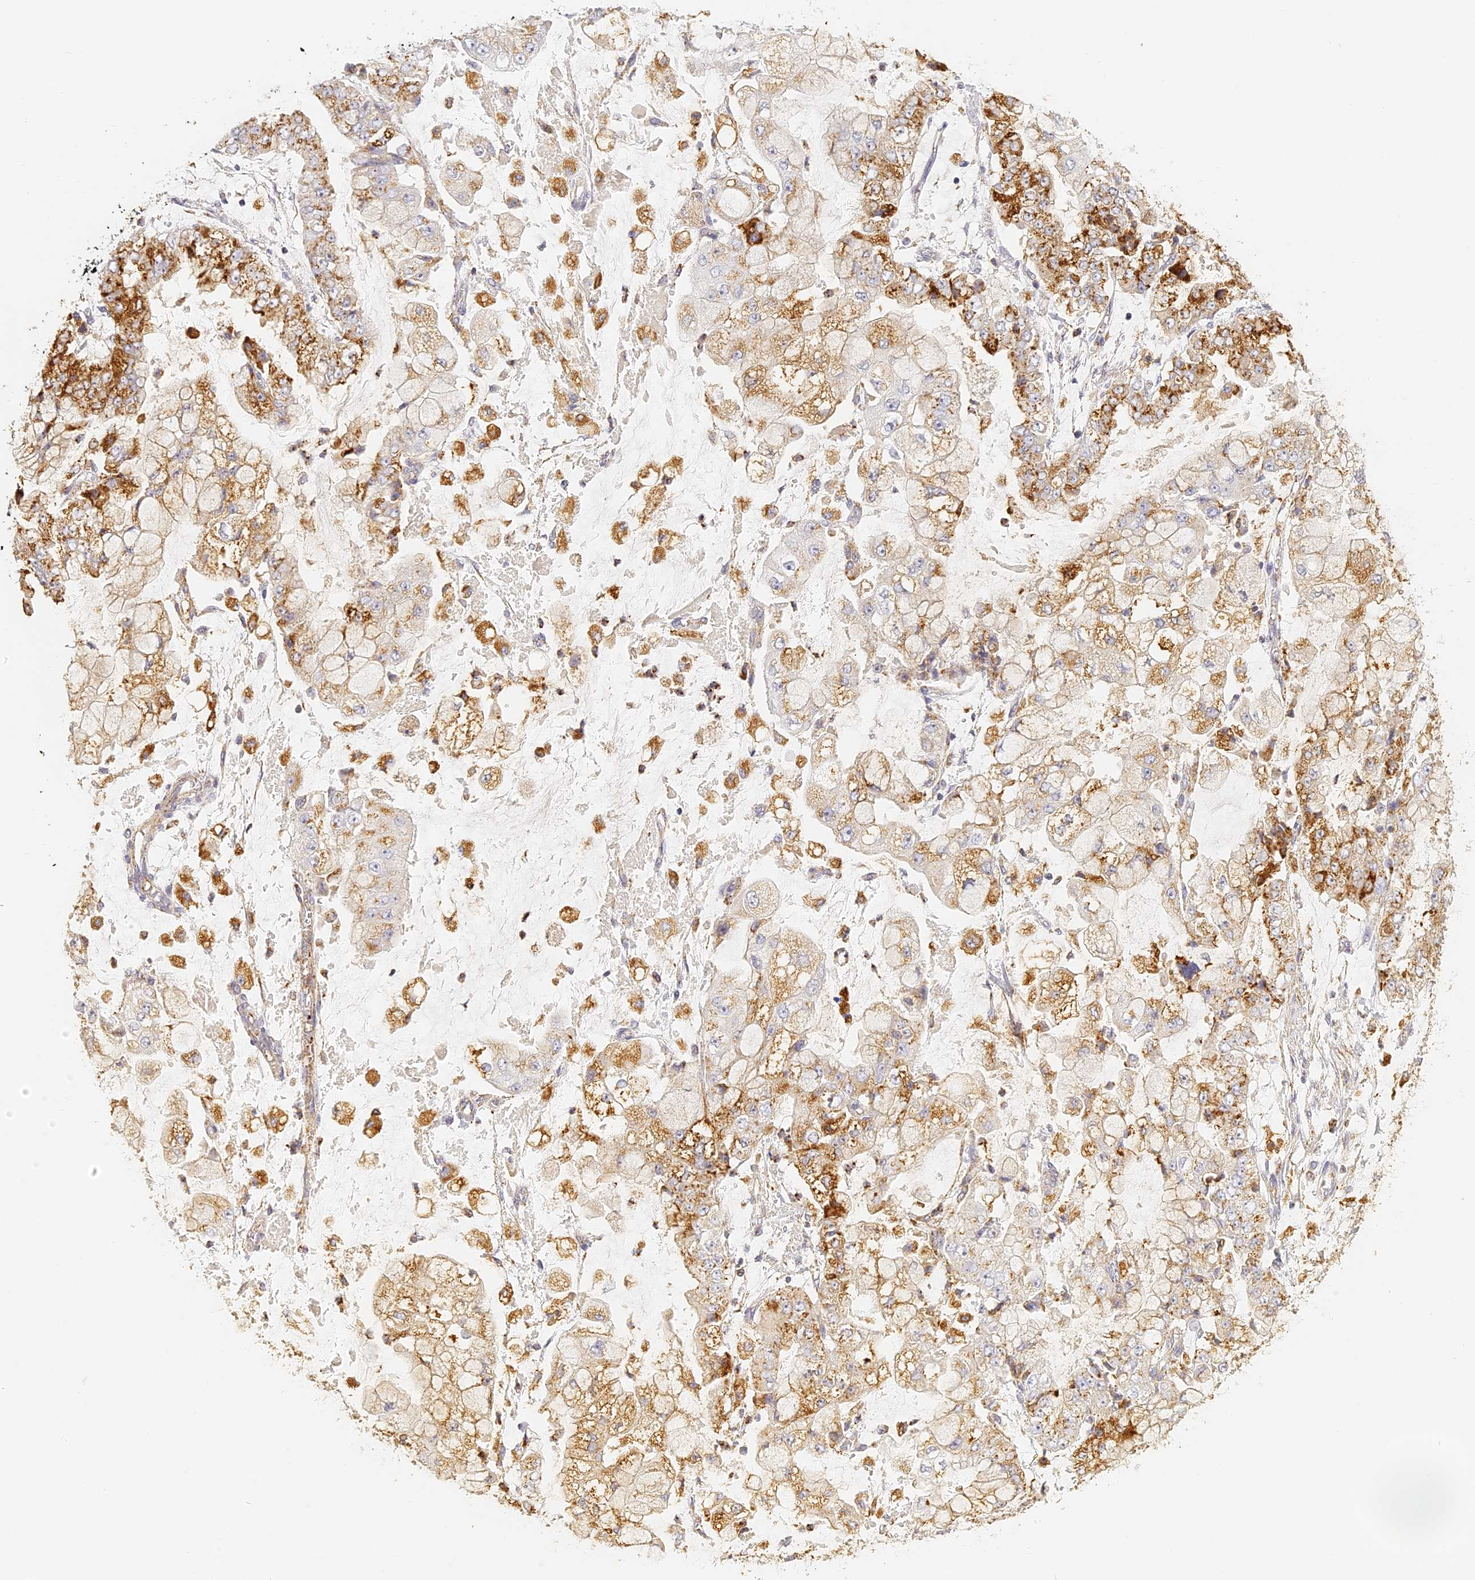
{"staining": {"intensity": "moderate", "quantity": ">75%", "location": "cytoplasmic/membranous"}, "tissue": "stomach cancer", "cell_type": "Tumor cells", "image_type": "cancer", "snomed": [{"axis": "morphology", "description": "Adenocarcinoma, NOS"}, {"axis": "topography", "description": "Stomach"}], "caption": "Tumor cells demonstrate medium levels of moderate cytoplasmic/membranous positivity in about >75% of cells in stomach cancer (adenocarcinoma). (Stains: DAB in brown, nuclei in blue, Microscopy: brightfield microscopy at high magnification).", "gene": "LAMP2", "patient": {"sex": "male", "age": 76}}